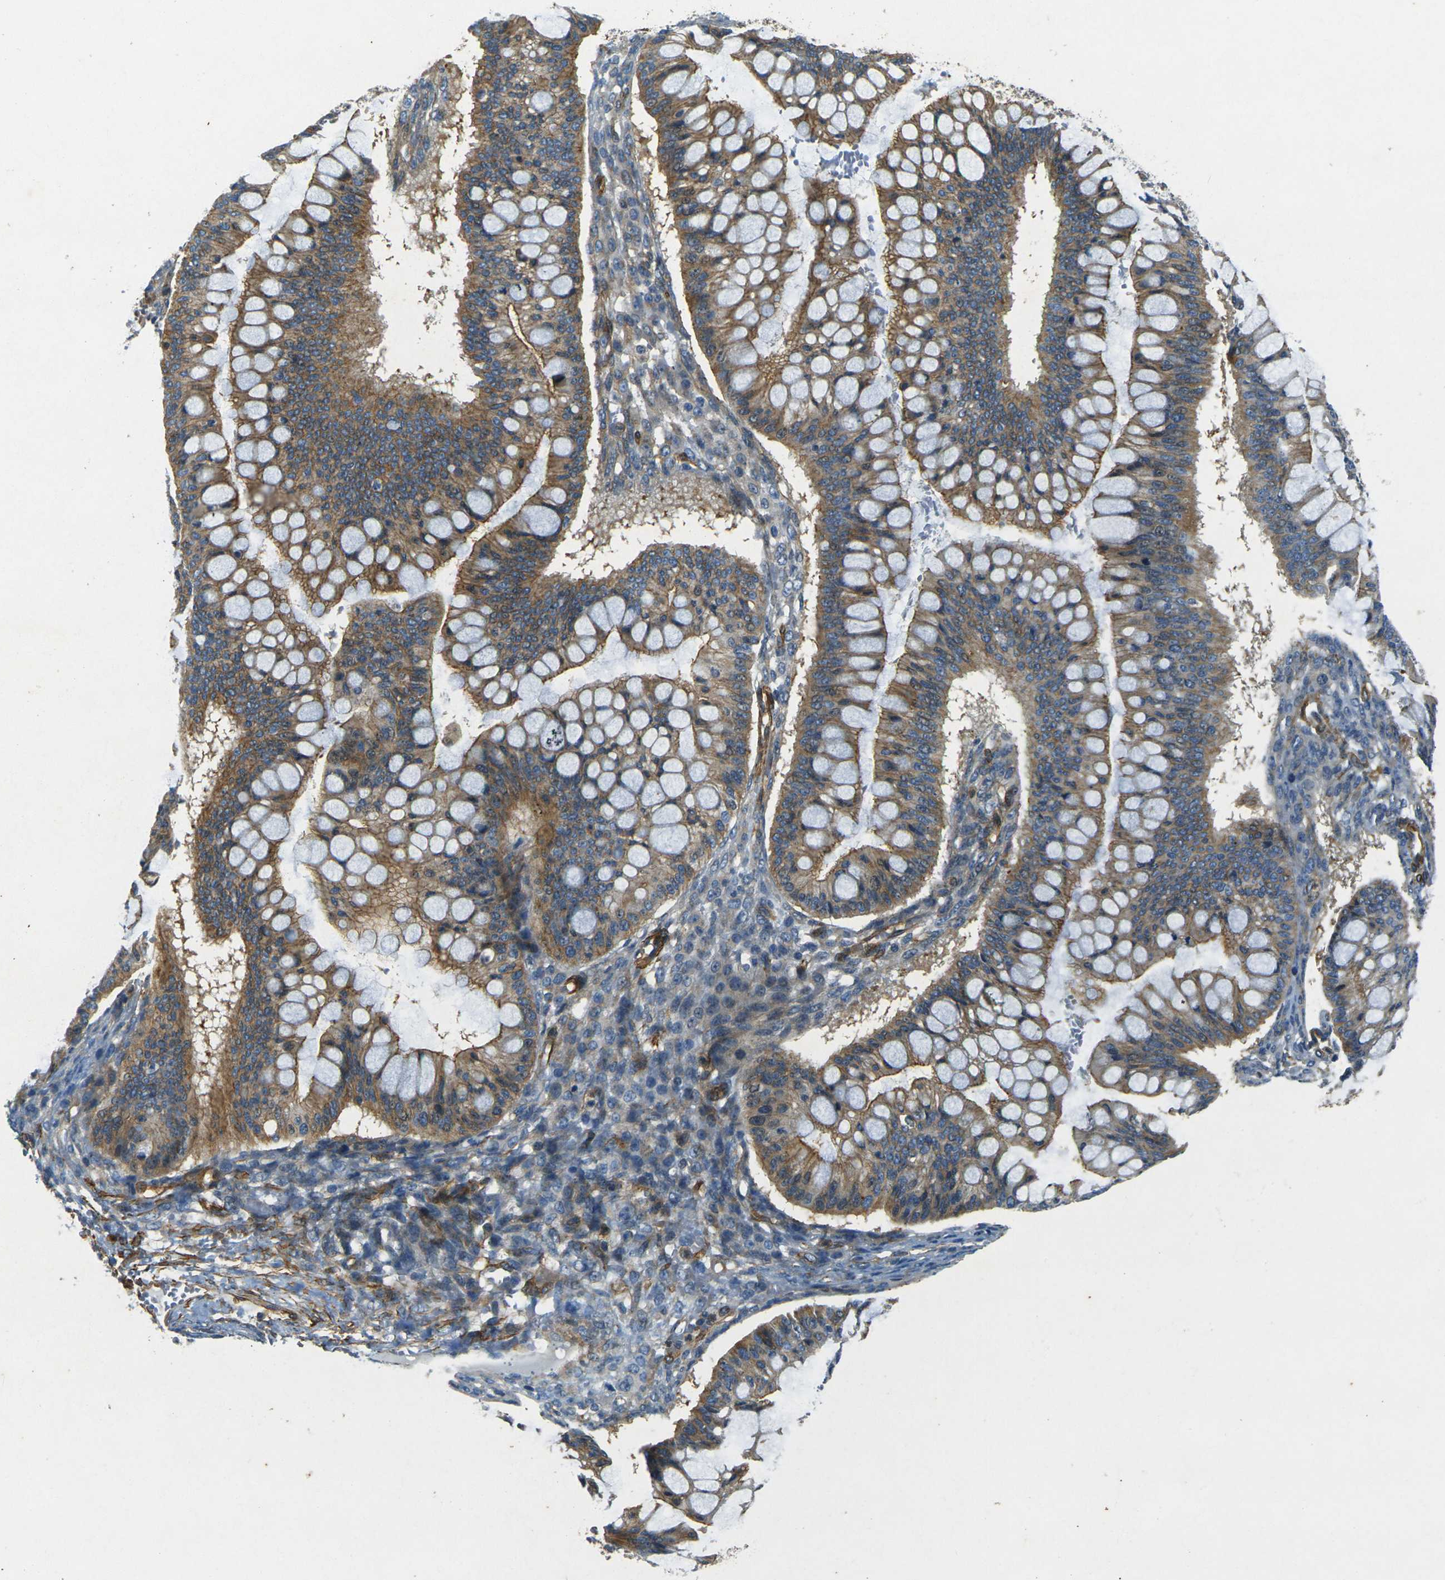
{"staining": {"intensity": "moderate", "quantity": ">75%", "location": "cytoplasmic/membranous"}, "tissue": "ovarian cancer", "cell_type": "Tumor cells", "image_type": "cancer", "snomed": [{"axis": "morphology", "description": "Cystadenocarcinoma, mucinous, NOS"}, {"axis": "topography", "description": "Ovary"}], "caption": "Approximately >75% of tumor cells in human ovarian cancer show moderate cytoplasmic/membranous protein staining as visualized by brown immunohistochemical staining.", "gene": "EPHA7", "patient": {"sex": "female", "age": 73}}